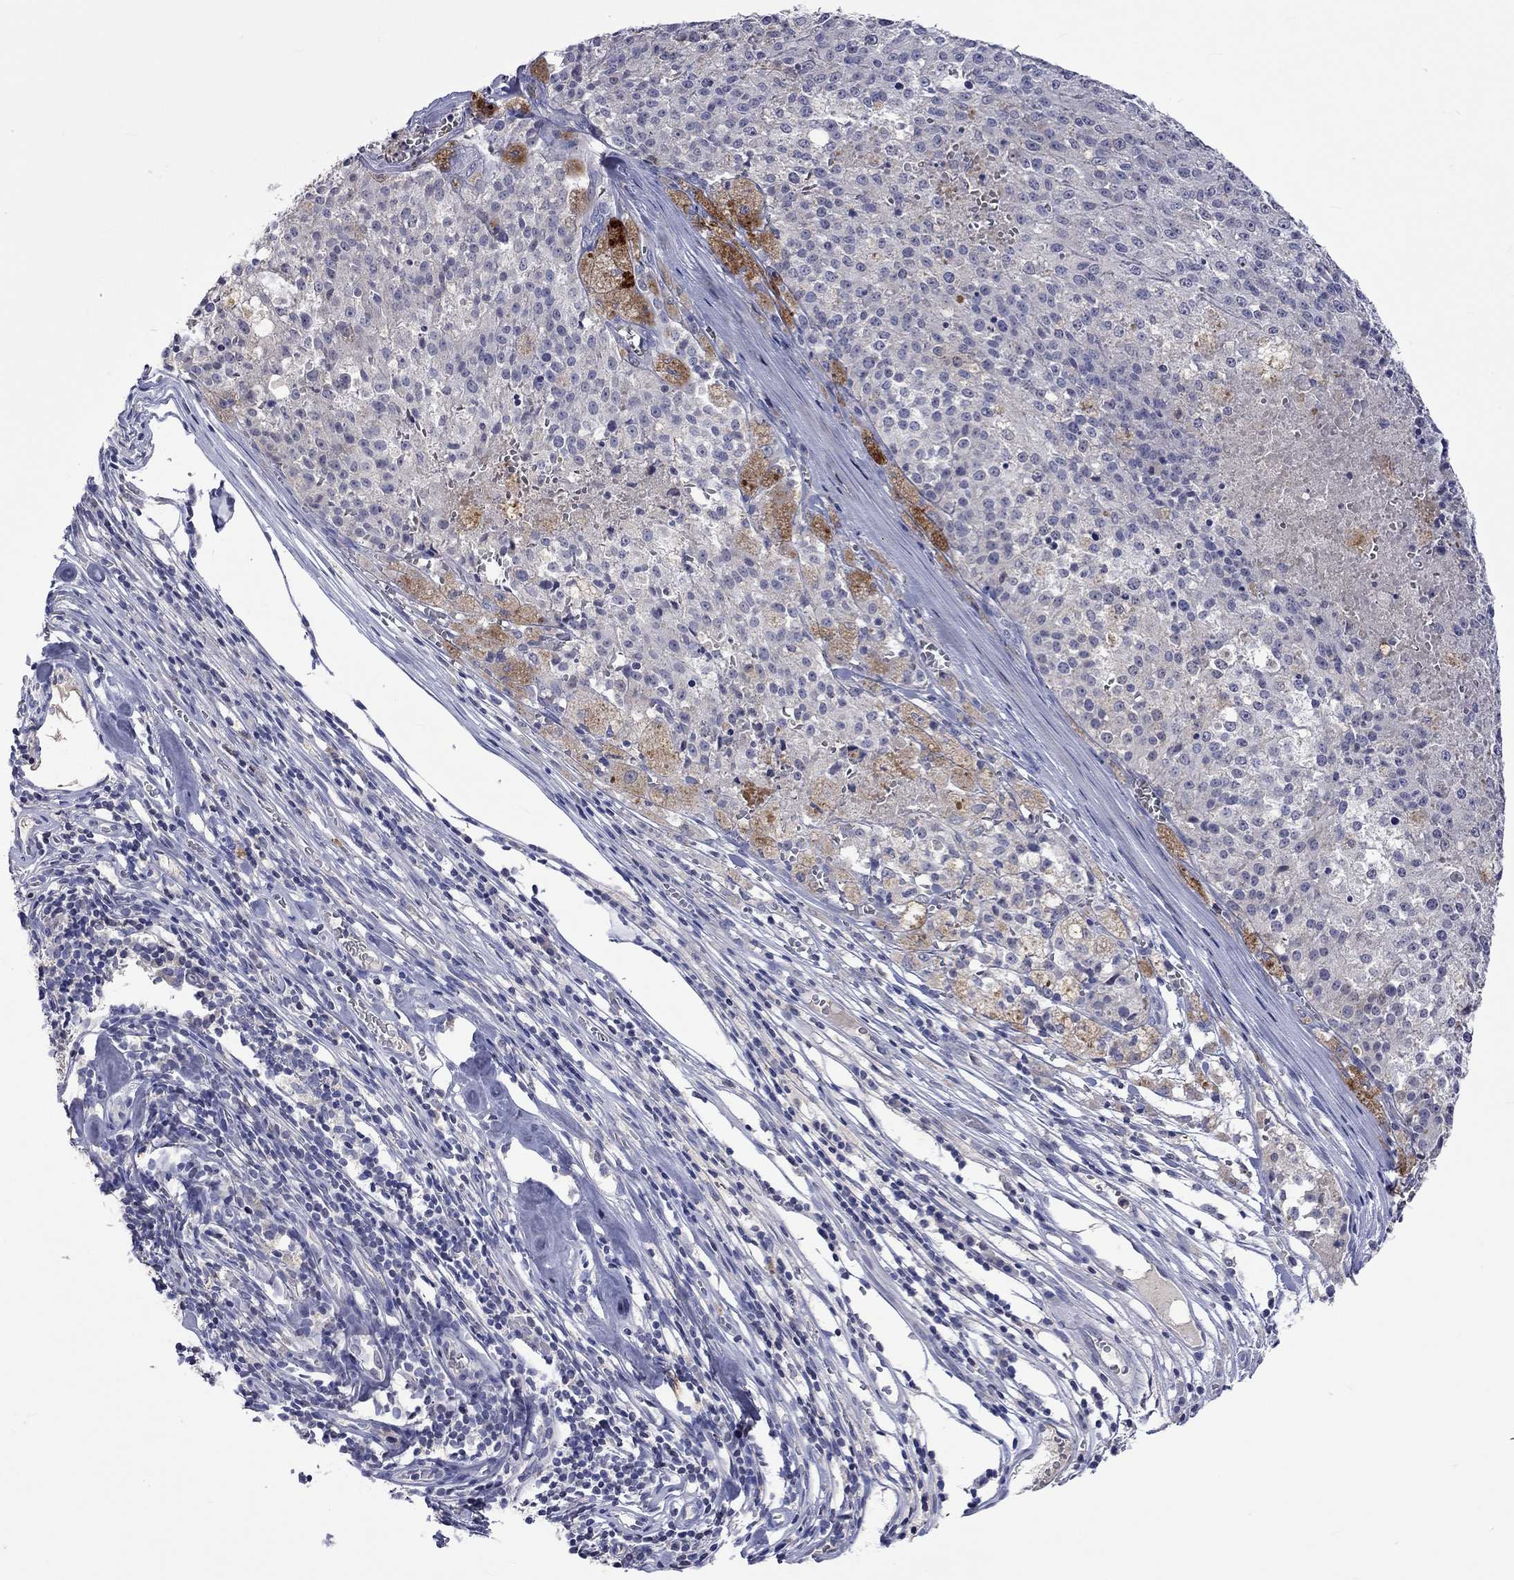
{"staining": {"intensity": "weak", "quantity": "<25%", "location": "cytoplasmic/membranous"}, "tissue": "melanoma", "cell_type": "Tumor cells", "image_type": "cancer", "snomed": [{"axis": "morphology", "description": "Malignant melanoma, Metastatic site"}, {"axis": "topography", "description": "Lymph node"}], "caption": "Protein analysis of melanoma demonstrates no significant staining in tumor cells.", "gene": "LRFN4", "patient": {"sex": "female", "age": 64}}